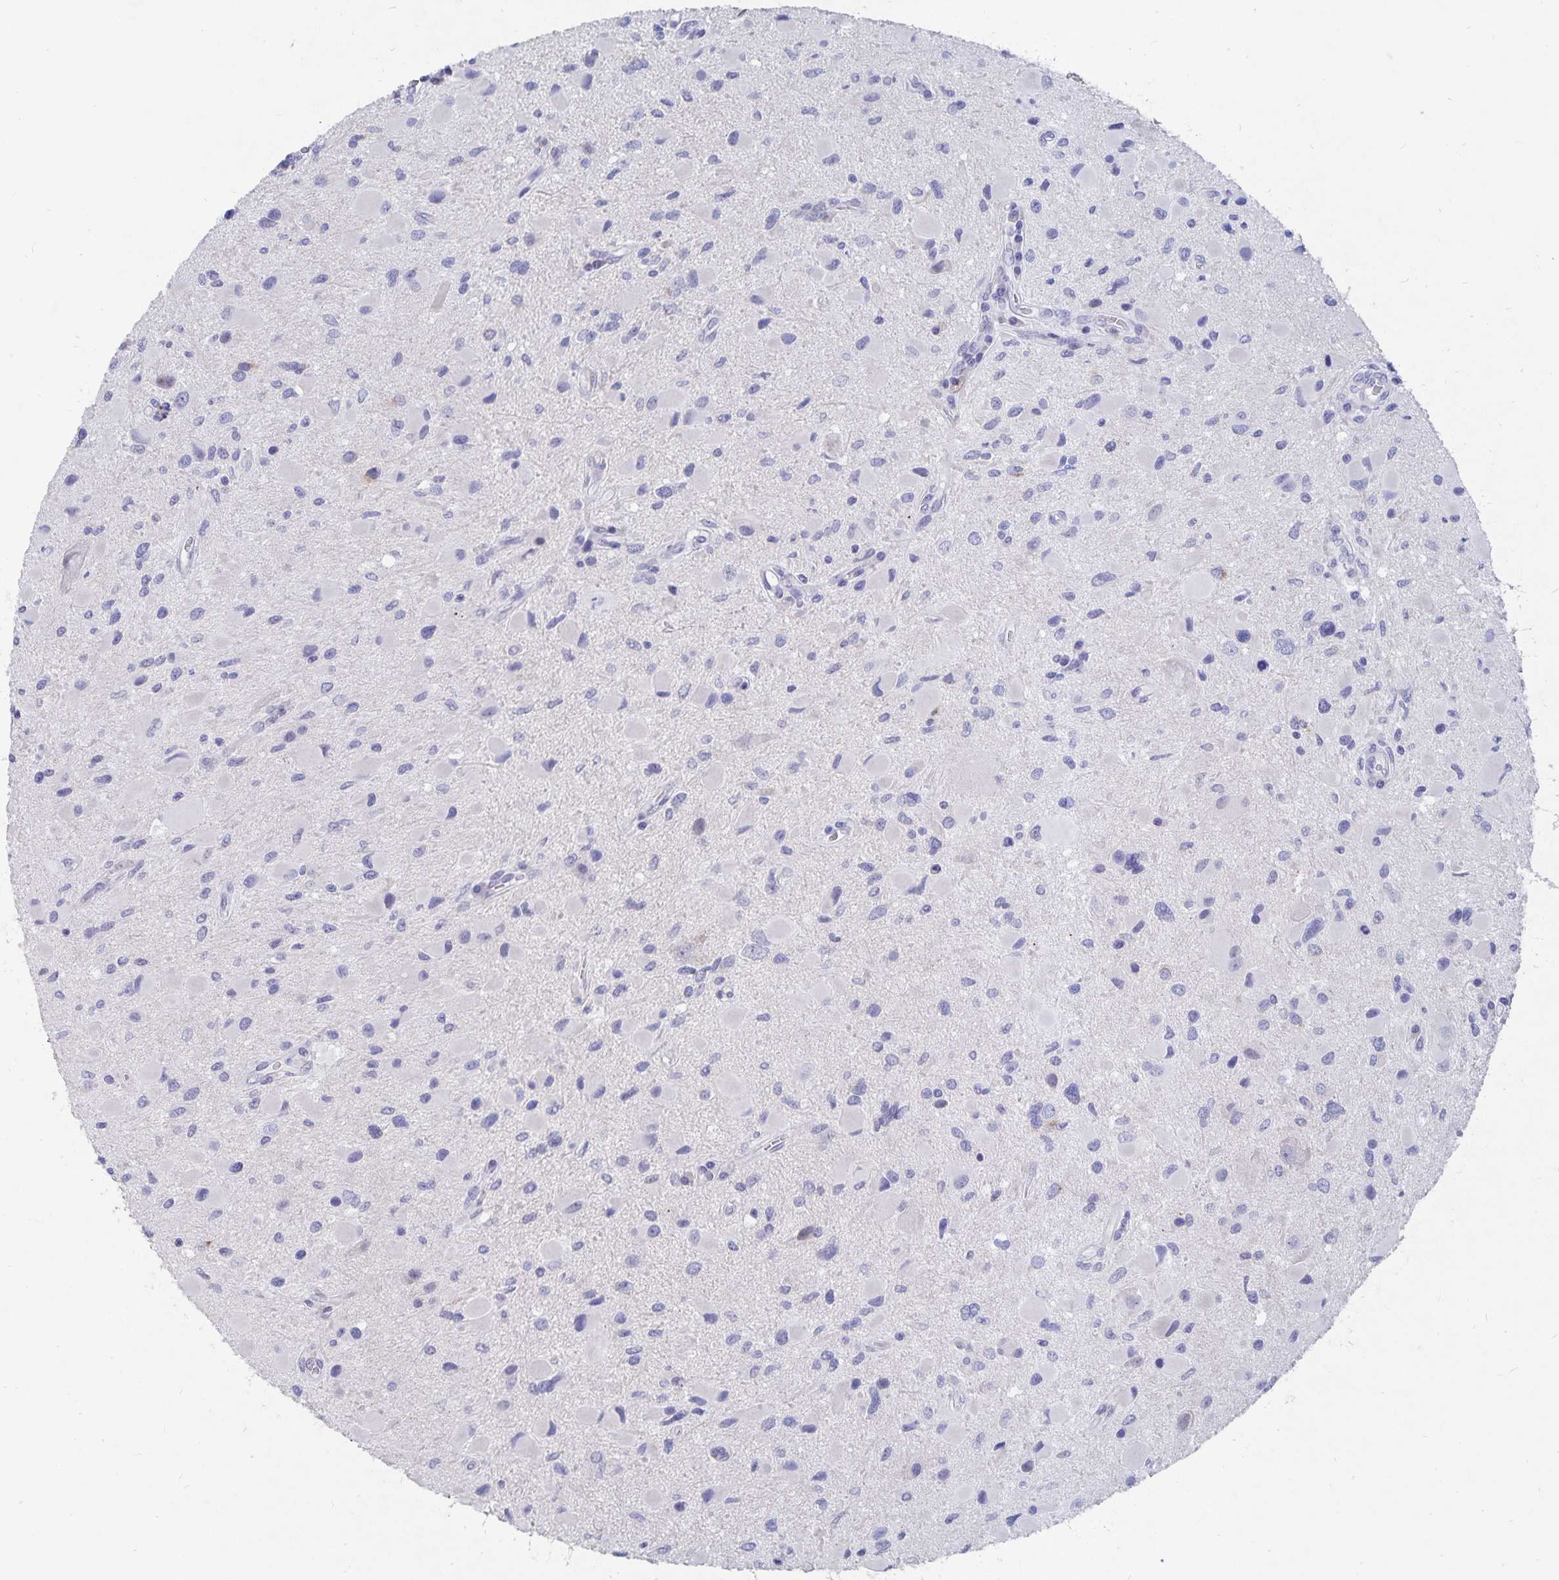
{"staining": {"intensity": "negative", "quantity": "none", "location": "none"}, "tissue": "glioma", "cell_type": "Tumor cells", "image_type": "cancer", "snomed": [{"axis": "morphology", "description": "Glioma, malignant, Low grade"}, {"axis": "topography", "description": "Brain"}], "caption": "Malignant glioma (low-grade) was stained to show a protein in brown. There is no significant staining in tumor cells.", "gene": "SMOC1", "patient": {"sex": "female", "age": 32}}